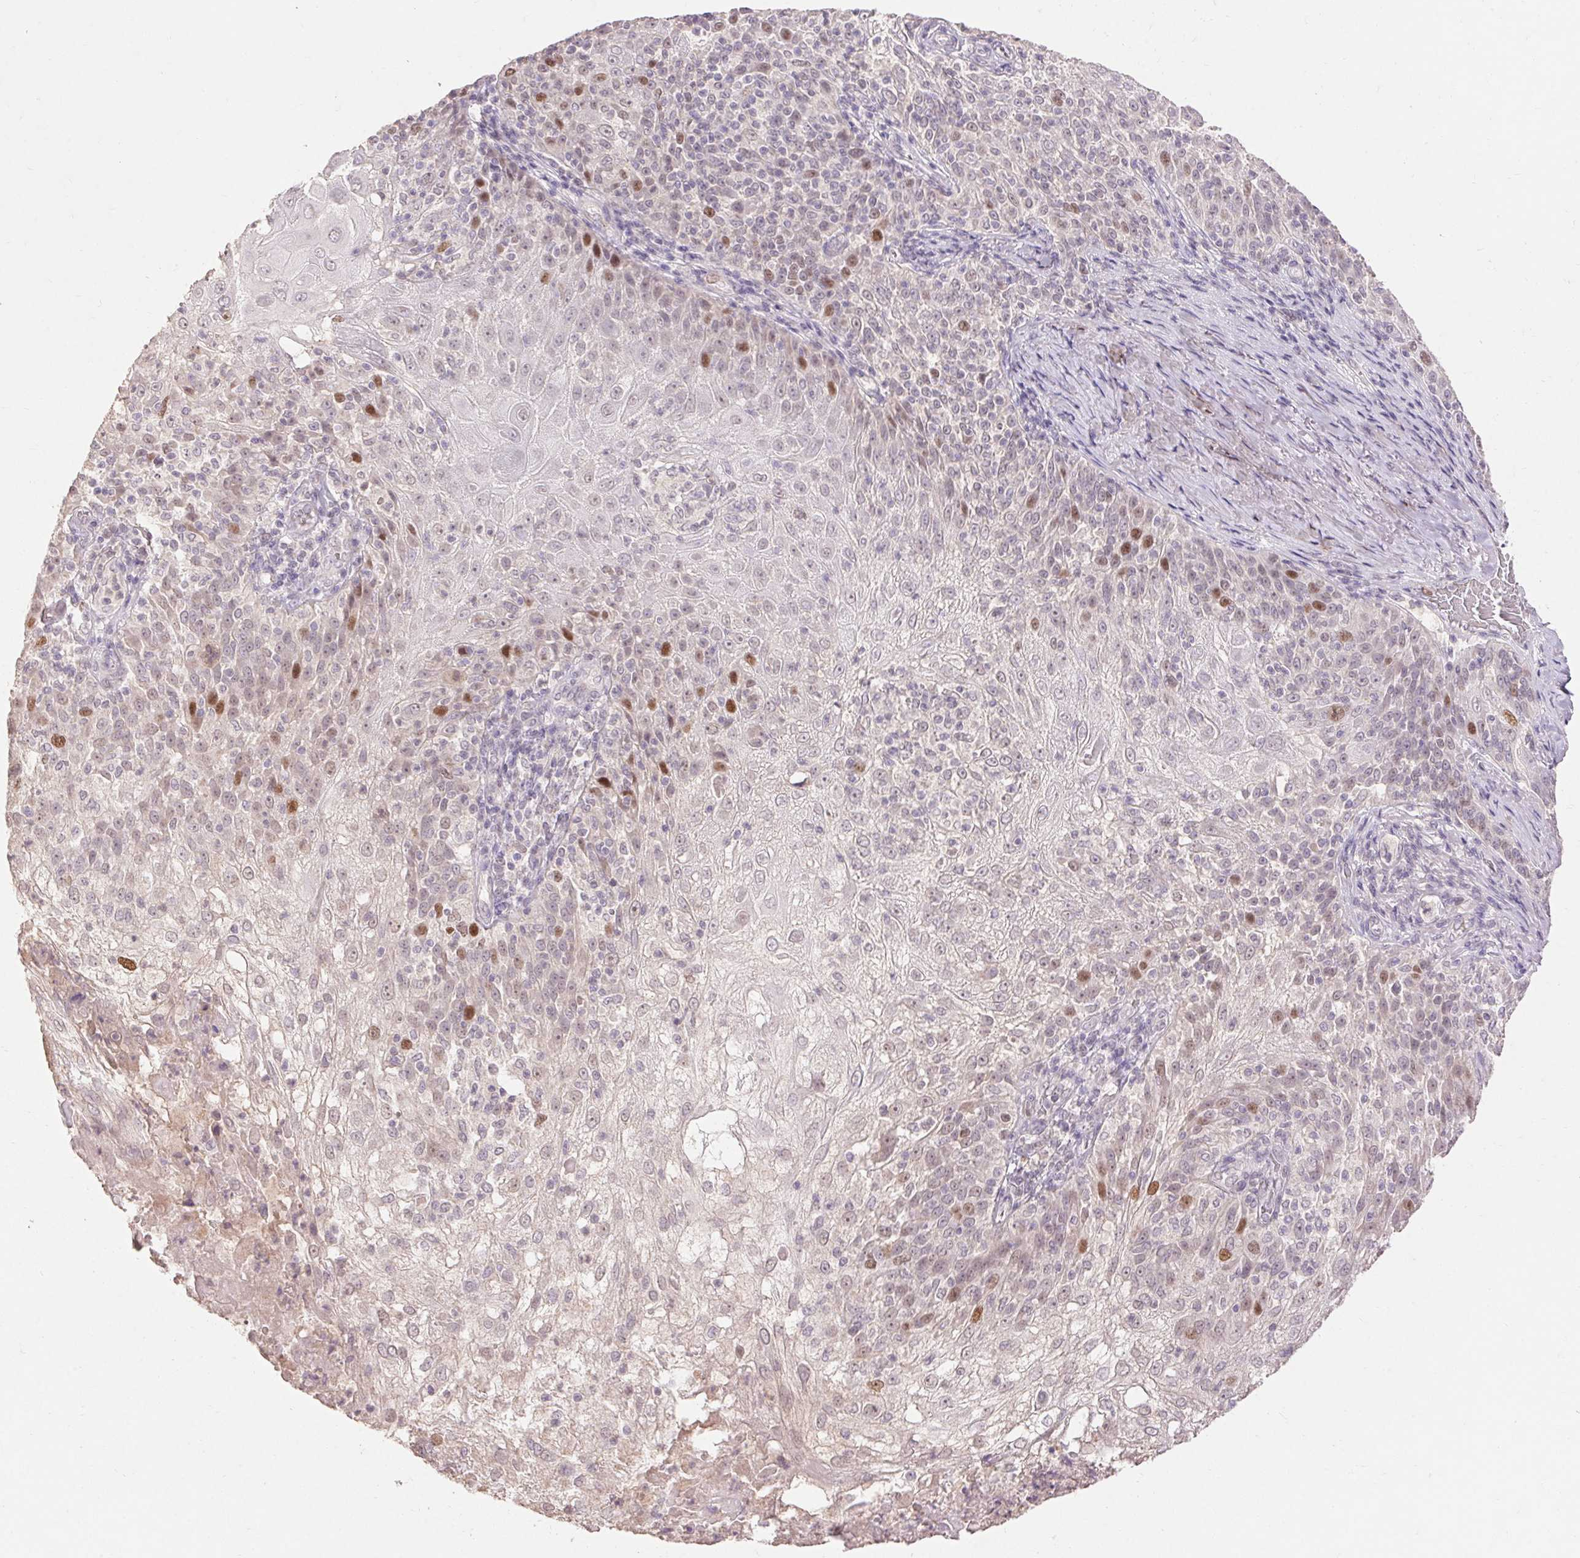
{"staining": {"intensity": "moderate", "quantity": "<25%", "location": "nuclear"}, "tissue": "skin cancer", "cell_type": "Tumor cells", "image_type": "cancer", "snomed": [{"axis": "morphology", "description": "Normal tissue, NOS"}, {"axis": "morphology", "description": "Squamous cell carcinoma, NOS"}, {"axis": "topography", "description": "Skin"}], "caption": "A micrograph of squamous cell carcinoma (skin) stained for a protein shows moderate nuclear brown staining in tumor cells. (DAB (3,3'-diaminobenzidine) = brown stain, brightfield microscopy at high magnification).", "gene": "SKP2", "patient": {"sex": "female", "age": 83}}